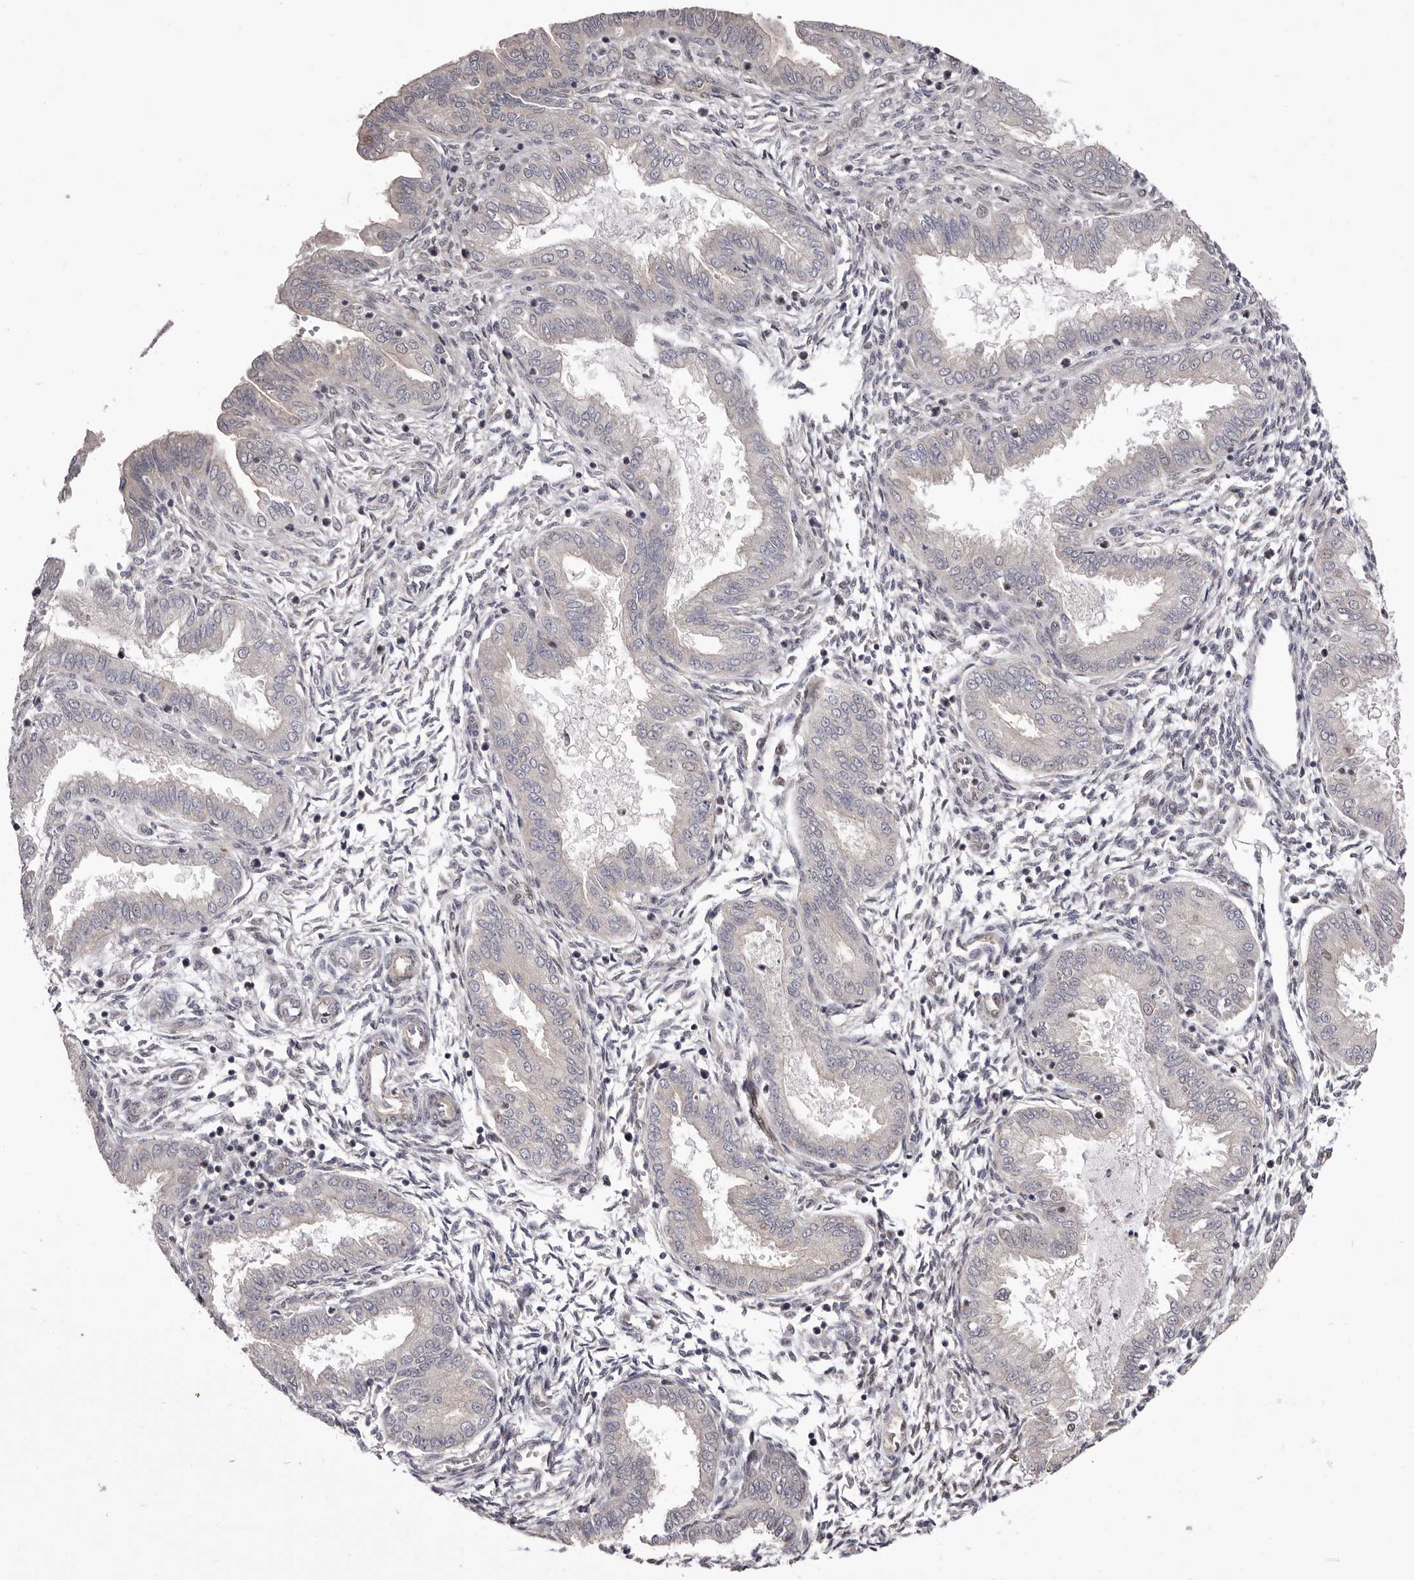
{"staining": {"intensity": "weak", "quantity": "25%-75%", "location": "nuclear"}, "tissue": "endometrium", "cell_type": "Cells in endometrial stroma", "image_type": "normal", "snomed": [{"axis": "morphology", "description": "Normal tissue, NOS"}, {"axis": "topography", "description": "Endometrium"}], "caption": "Protein expression by IHC displays weak nuclear staining in approximately 25%-75% of cells in endometrial stroma in benign endometrium.", "gene": "GLRX3", "patient": {"sex": "female", "age": 33}}